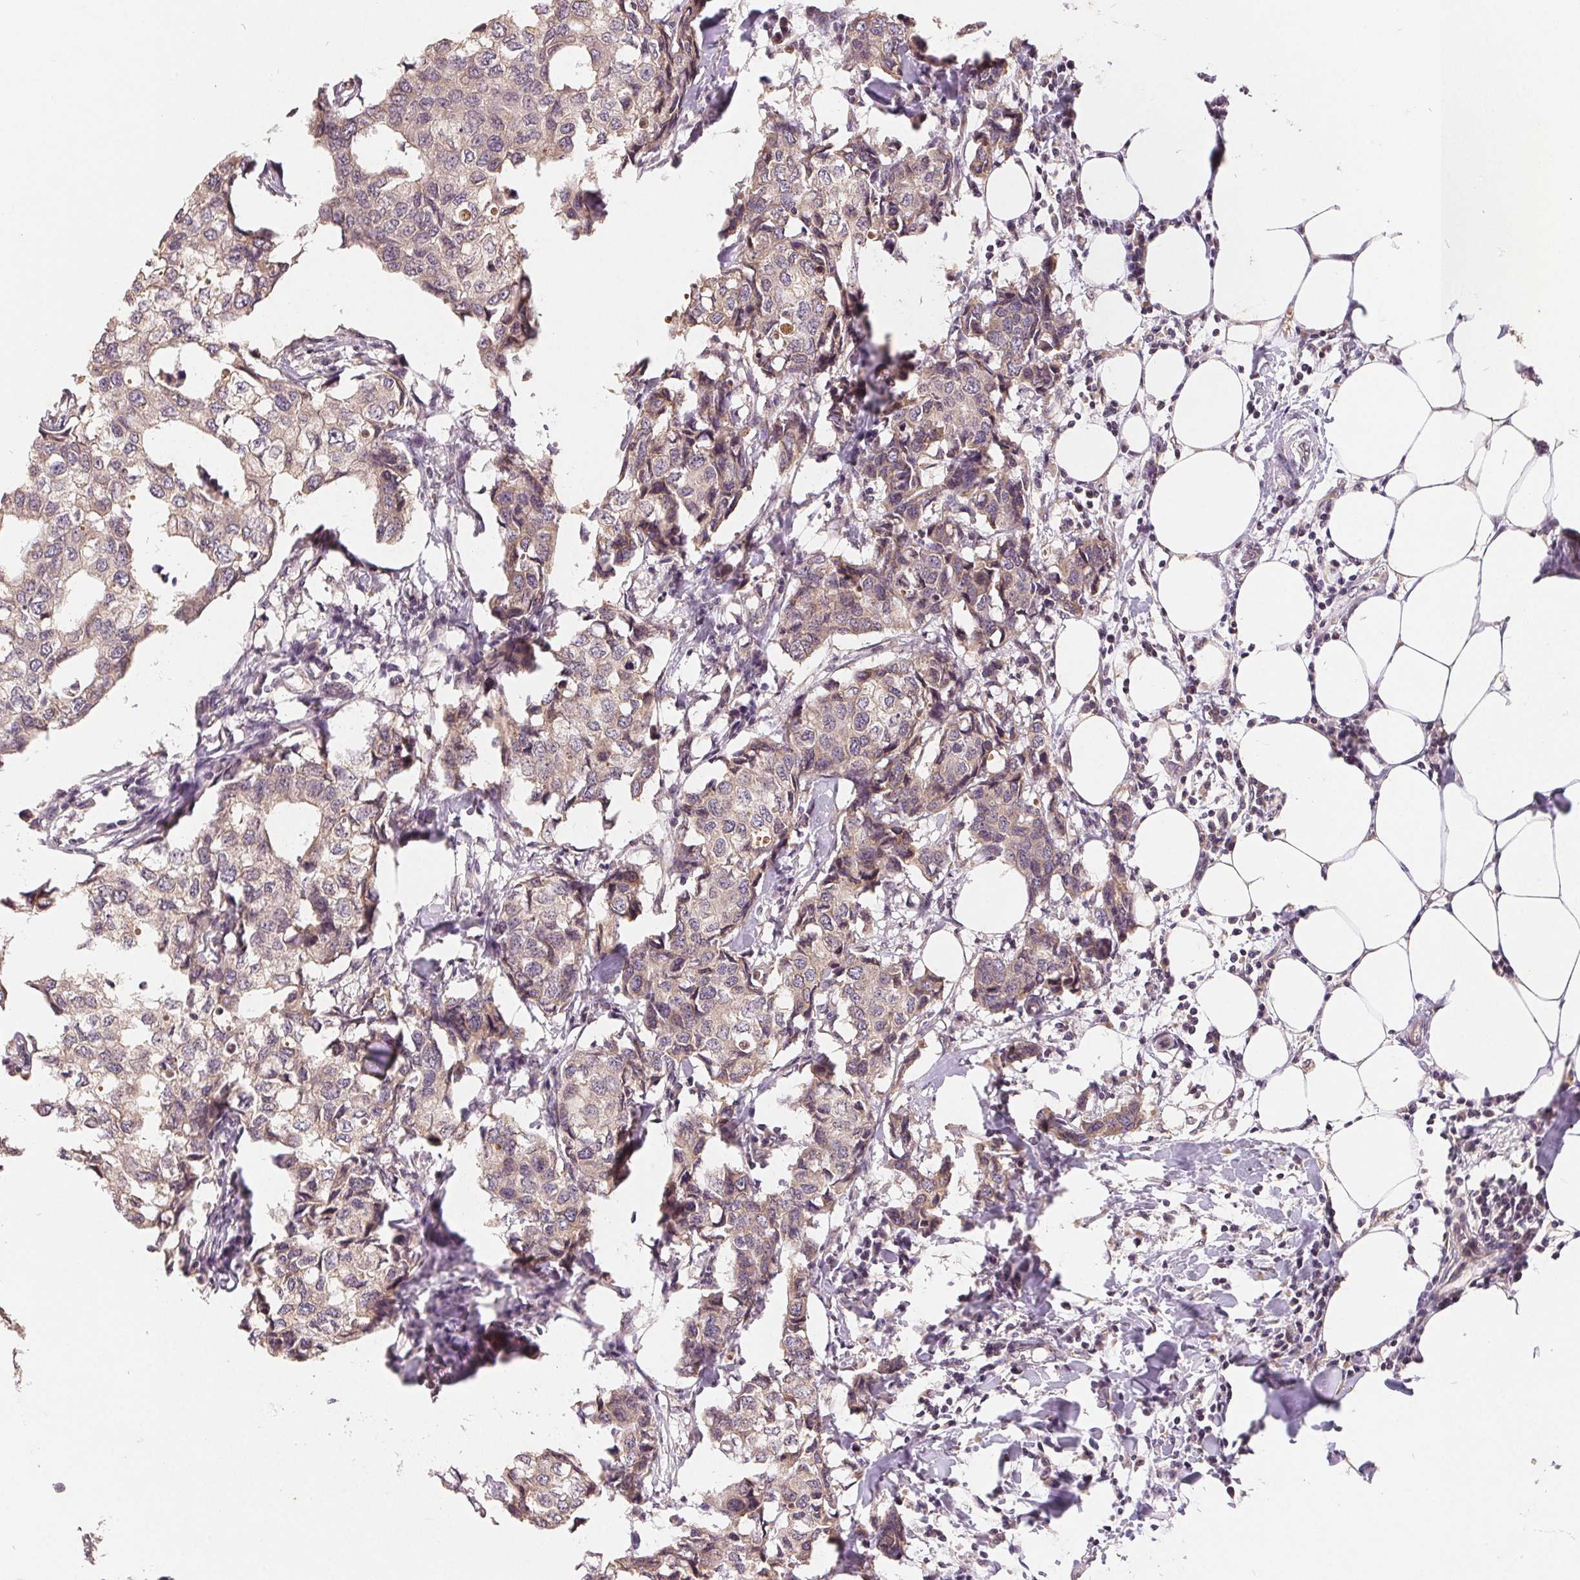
{"staining": {"intensity": "weak", "quantity": ">75%", "location": "cytoplasmic/membranous"}, "tissue": "breast cancer", "cell_type": "Tumor cells", "image_type": "cancer", "snomed": [{"axis": "morphology", "description": "Duct carcinoma"}, {"axis": "topography", "description": "Breast"}], "caption": "Protein staining shows weak cytoplasmic/membranous expression in approximately >75% of tumor cells in breast cancer (infiltrating ductal carcinoma). (Stains: DAB (3,3'-diaminobenzidine) in brown, nuclei in blue, Microscopy: brightfield microscopy at high magnification).", "gene": "CDIPT", "patient": {"sex": "female", "age": 27}}